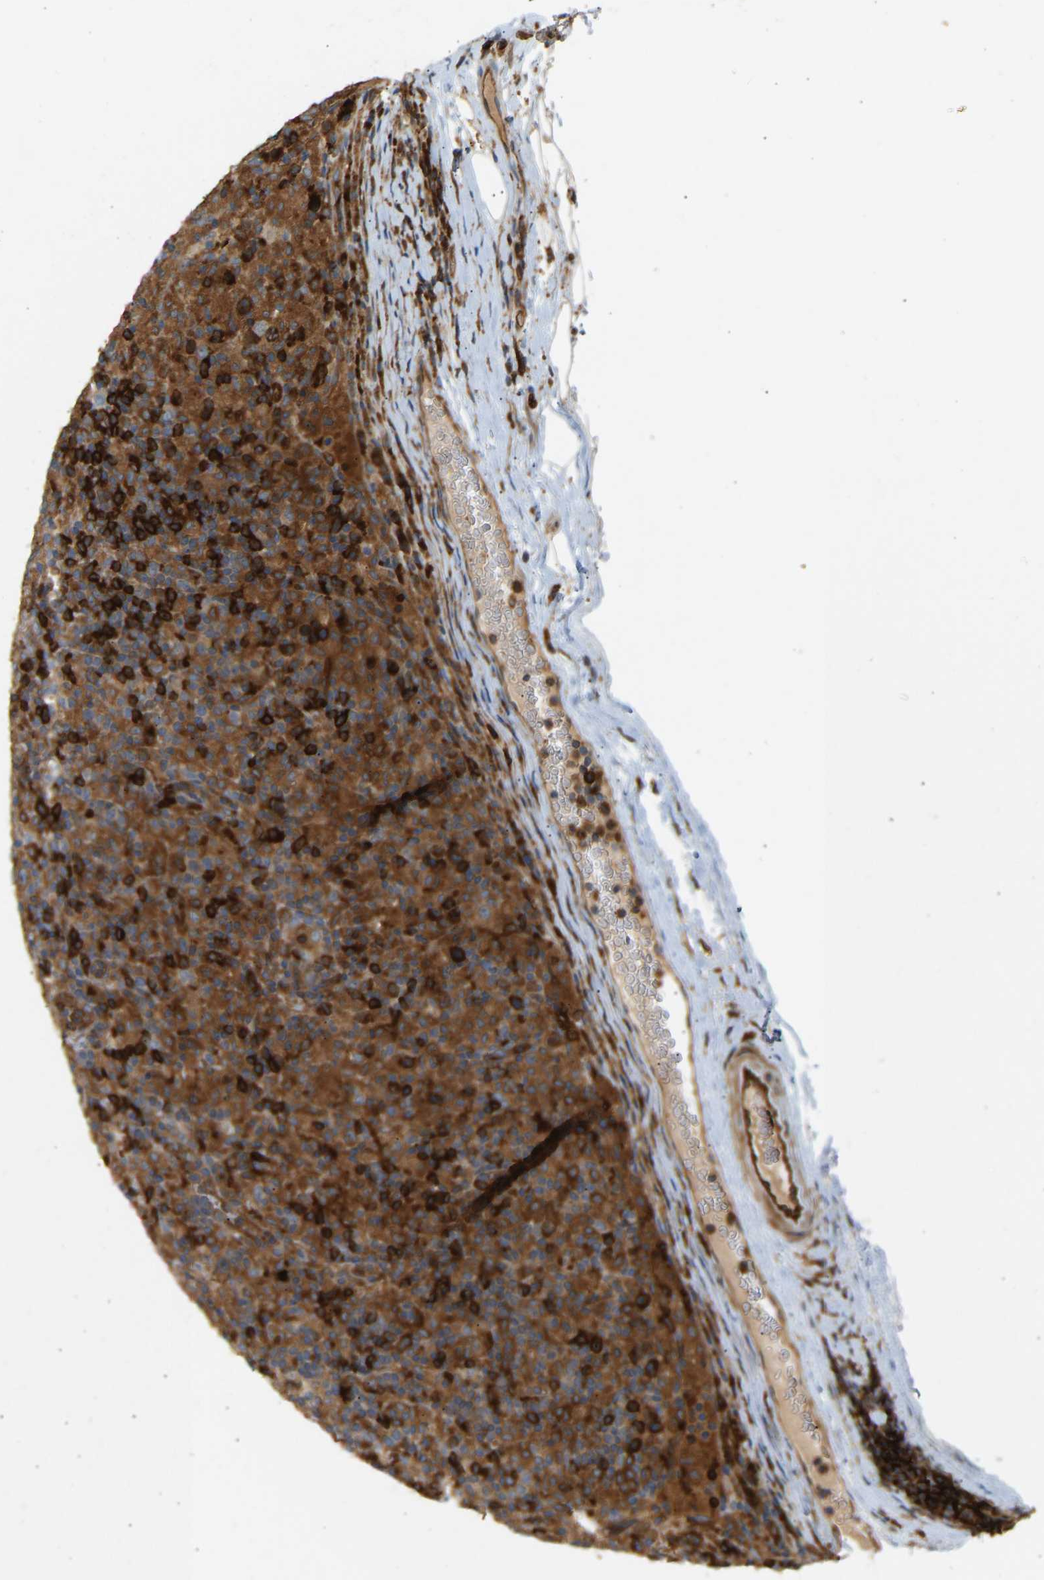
{"staining": {"intensity": "moderate", "quantity": "25%-75%", "location": "cytoplasmic/membranous"}, "tissue": "lymphoma", "cell_type": "Tumor cells", "image_type": "cancer", "snomed": [{"axis": "morphology", "description": "Hodgkin's disease, NOS"}, {"axis": "topography", "description": "Lymph node"}], "caption": "A brown stain labels moderate cytoplasmic/membranous expression of a protein in Hodgkin's disease tumor cells.", "gene": "PLCG2", "patient": {"sex": "male", "age": 70}}